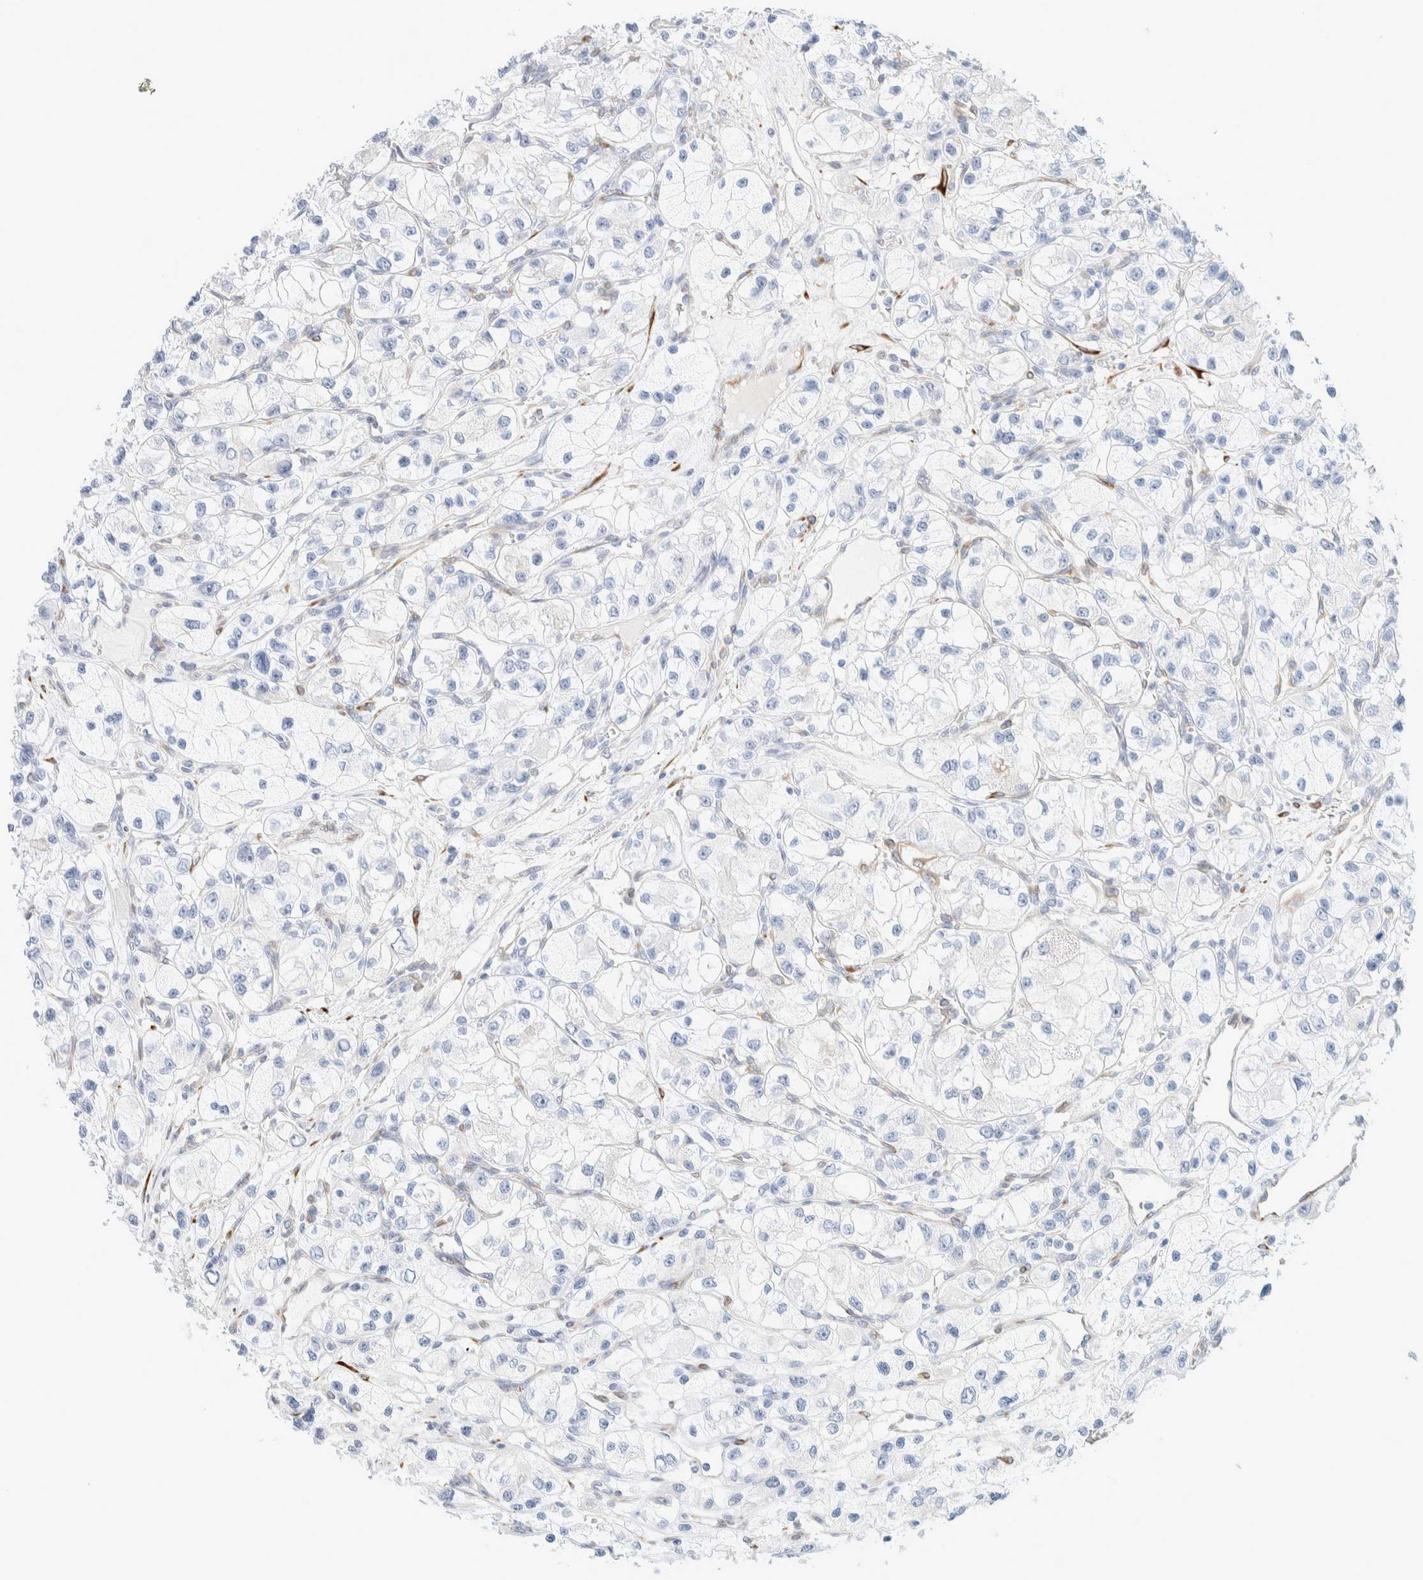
{"staining": {"intensity": "negative", "quantity": "none", "location": "none"}, "tissue": "renal cancer", "cell_type": "Tumor cells", "image_type": "cancer", "snomed": [{"axis": "morphology", "description": "Adenocarcinoma, NOS"}, {"axis": "topography", "description": "Kidney"}], "caption": "The histopathology image shows no significant expression in tumor cells of adenocarcinoma (renal).", "gene": "ATCAY", "patient": {"sex": "female", "age": 57}}